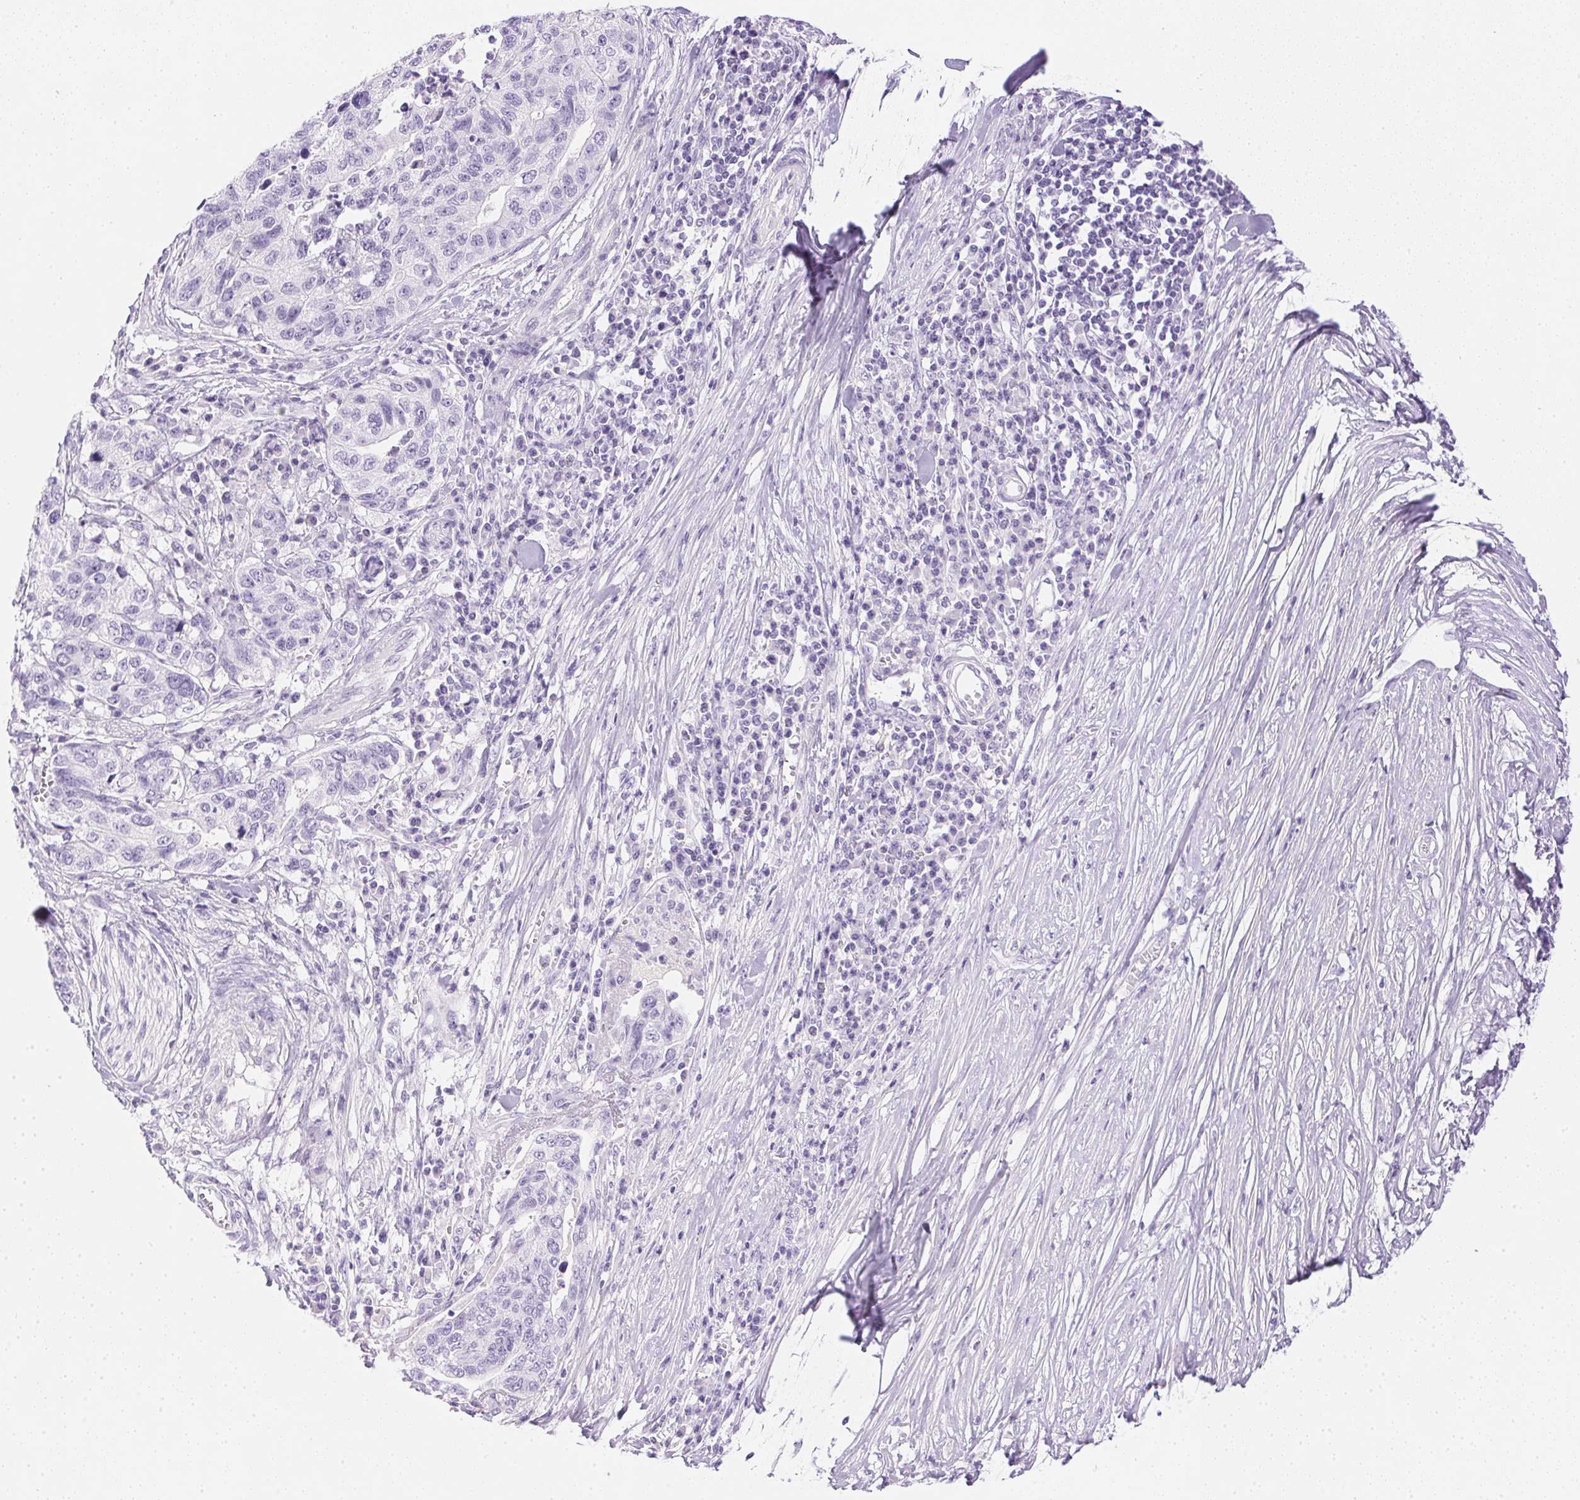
{"staining": {"intensity": "negative", "quantity": "none", "location": "none"}, "tissue": "stomach cancer", "cell_type": "Tumor cells", "image_type": "cancer", "snomed": [{"axis": "morphology", "description": "Adenocarcinoma, NOS"}, {"axis": "topography", "description": "Stomach, upper"}], "caption": "IHC micrograph of human stomach cancer stained for a protein (brown), which demonstrates no expression in tumor cells. (Immunohistochemistry, brightfield microscopy, high magnification).", "gene": "CTRL", "patient": {"sex": "female", "age": 67}}